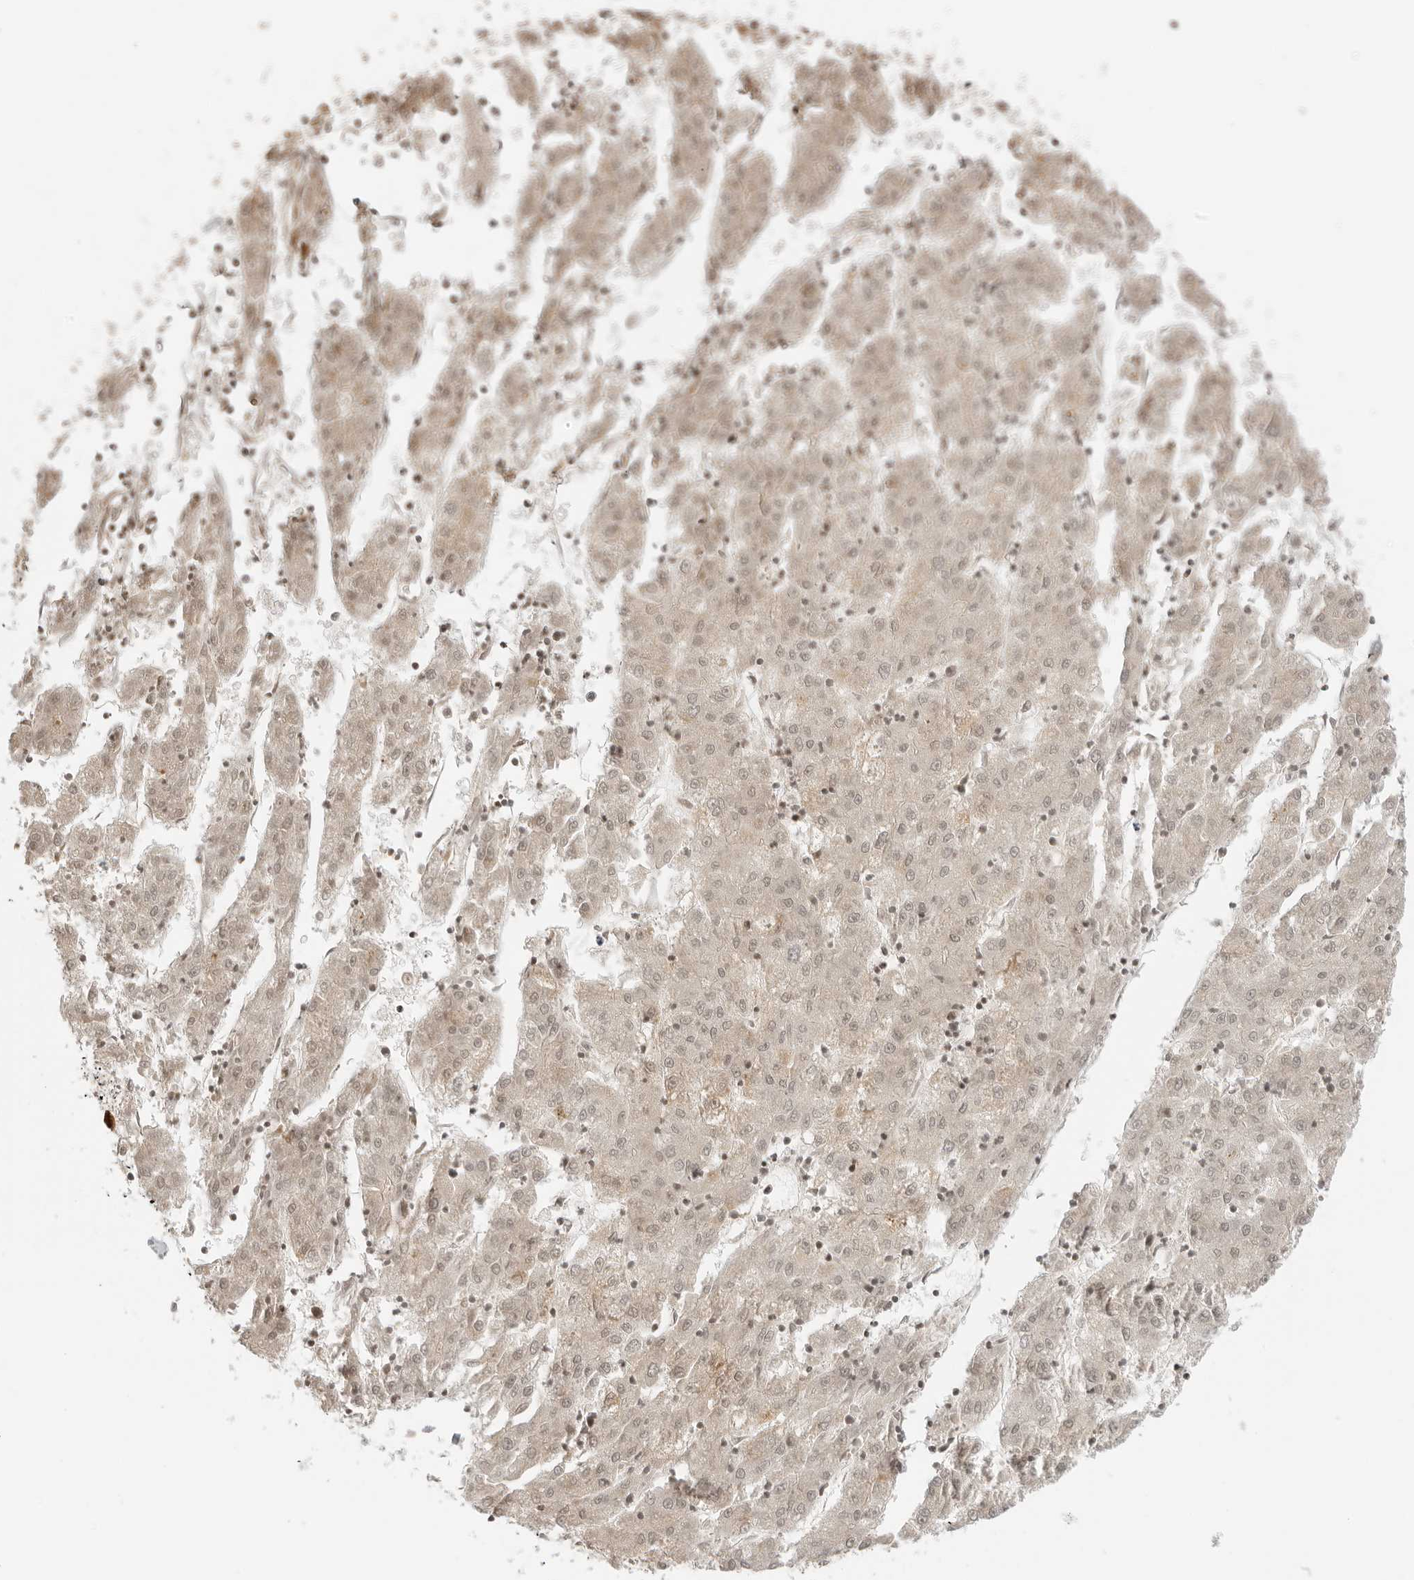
{"staining": {"intensity": "weak", "quantity": ">75%", "location": "cytoplasmic/membranous,nuclear"}, "tissue": "liver cancer", "cell_type": "Tumor cells", "image_type": "cancer", "snomed": [{"axis": "morphology", "description": "Carcinoma, Hepatocellular, NOS"}, {"axis": "topography", "description": "Liver"}], "caption": "The immunohistochemical stain highlights weak cytoplasmic/membranous and nuclear positivity in tumor cells of hepatocellular carcinoma (liver) tissue.", "gene": "ZNF407", "patient": {"sex": "male", "age": 72}}